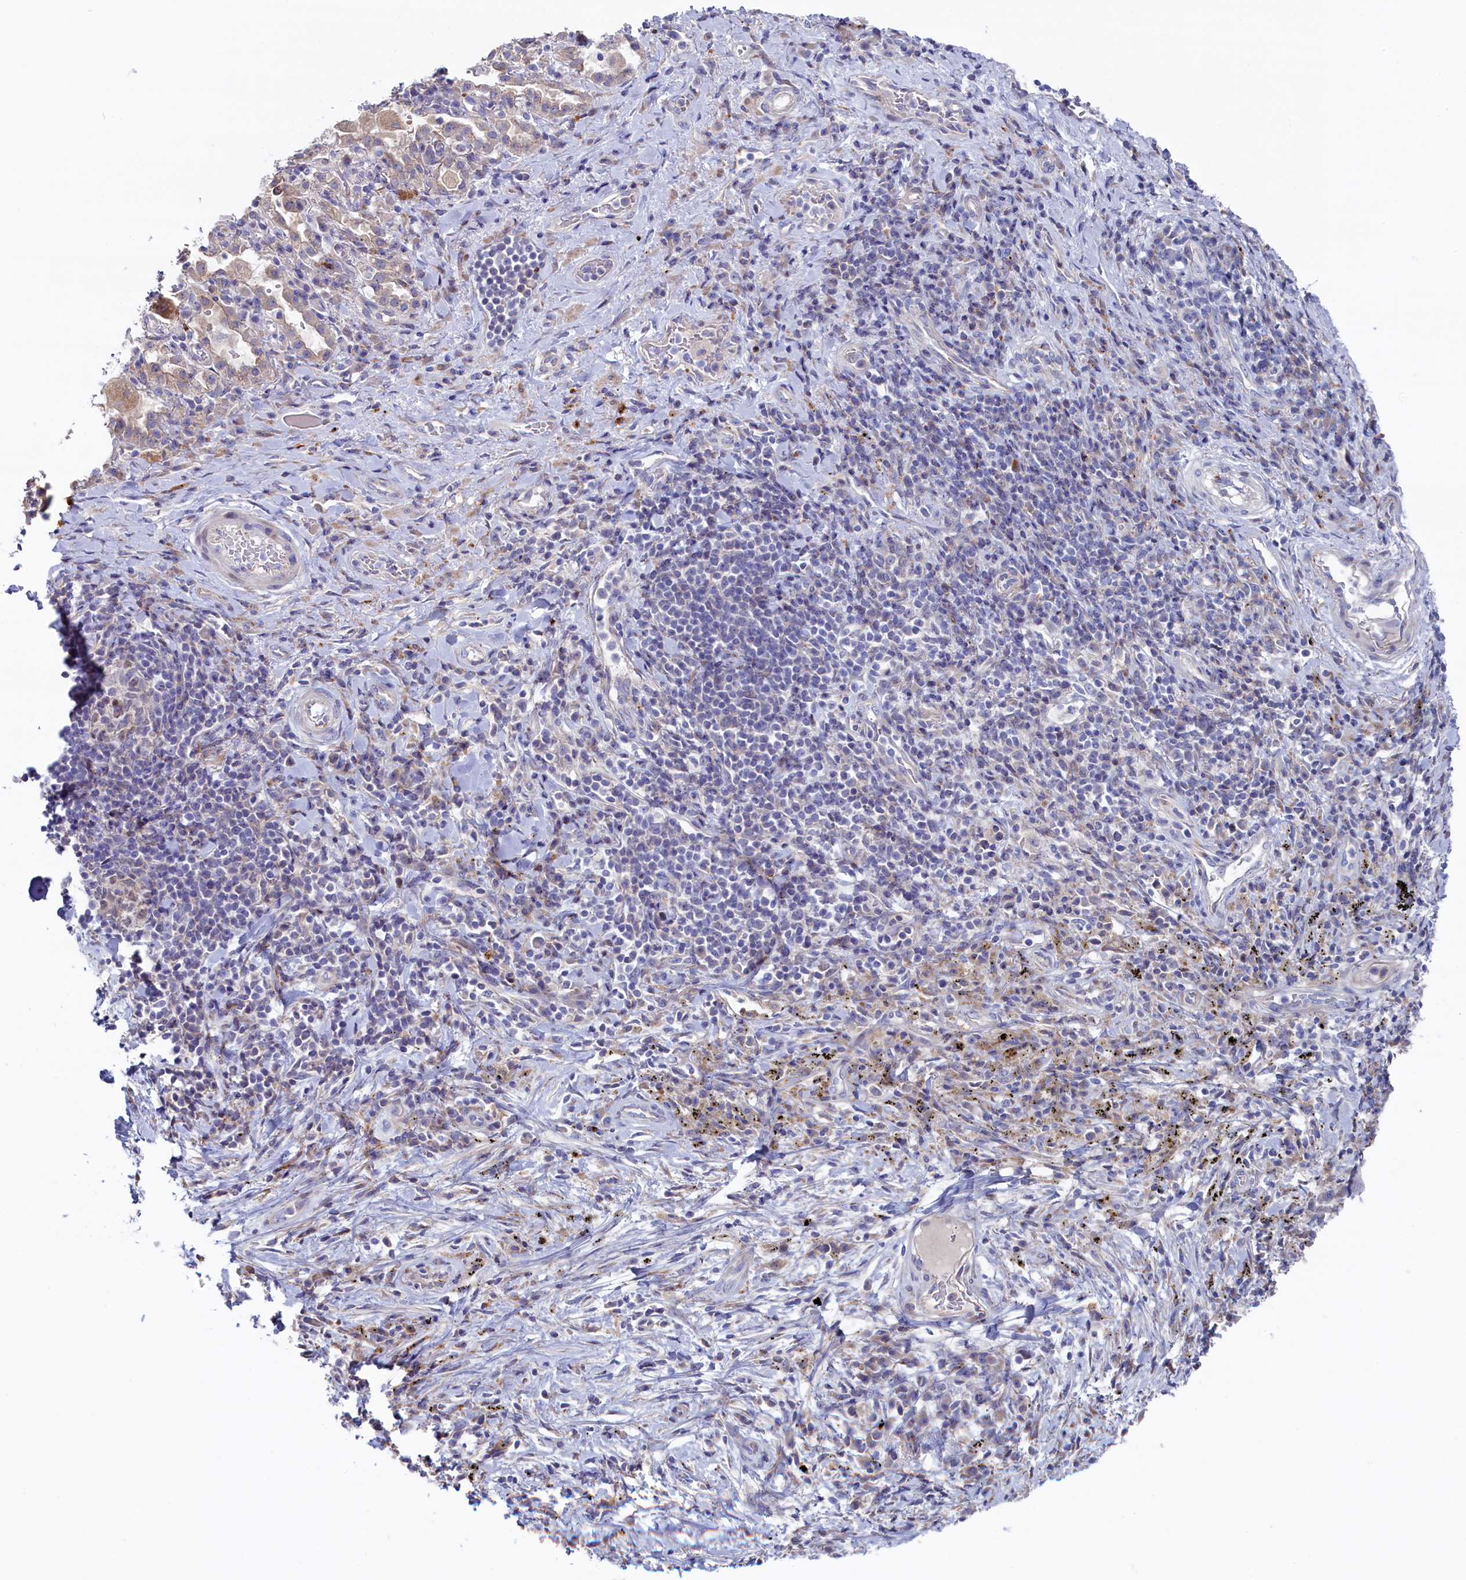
{"staining": {"intensity": "negative", "quantity": "none", "location": "none"}, "tissue": "adipose tissue", "cell_type": "Adipocytes", "image_type": "normal", "snomed": [{"axis": "morphology", "description": "Normal tissue, NOS"}, {"axis": "morphology", "description": "Squamous cell carcinoma, NOS"}, {"axis": "topography", "description": "Bronchus"}, {"axis": "topography", "description": "Lung"}], "caption": "Adipose tissue stained for a protein using immunohistochemistry (IHC) exhibits no positivity adipocytes.", "gene": "NUDT7", "patient": {"sex": "male", "age": 64}}